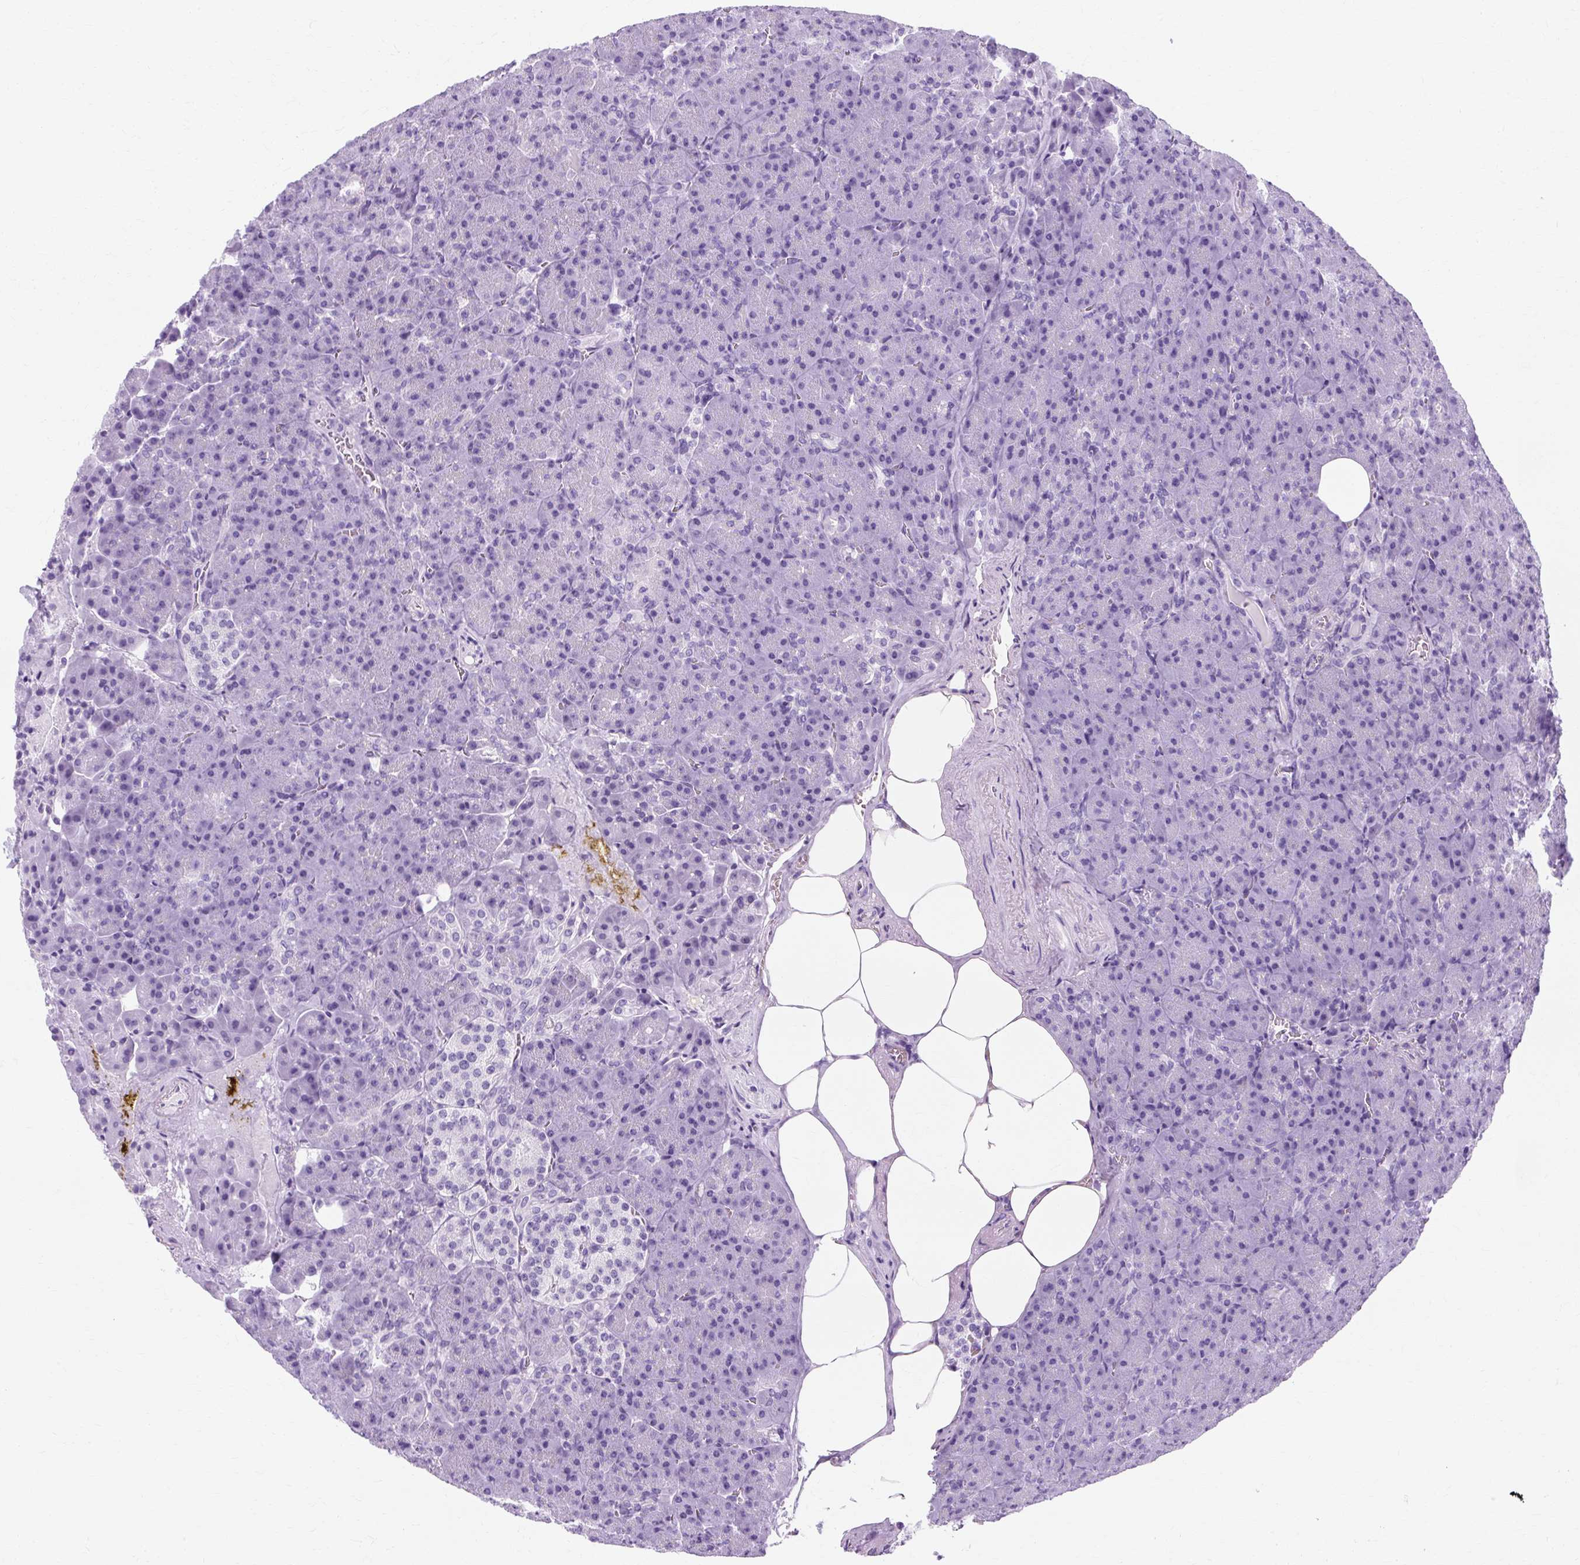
{"staining": {"intensity": "negative", "quantity": "none", "location": "none"}, "tissue": "pancreas", "cell_type": "Exocrine glandular cells", "image_type": "normal", "snomed": [{"axis": "morphology", "description": "Normal tissue, NOS"}, {"axis": "topography", "description": "Pancreas"}], "caption": "Exocrine glandular cells show no significant protein expression in unremarkable pancreas. (DAB immunohistochemistry (IHC), high magnification).", "gene": "TMEM89", "patient": {"sex": "female", "age": 74}}